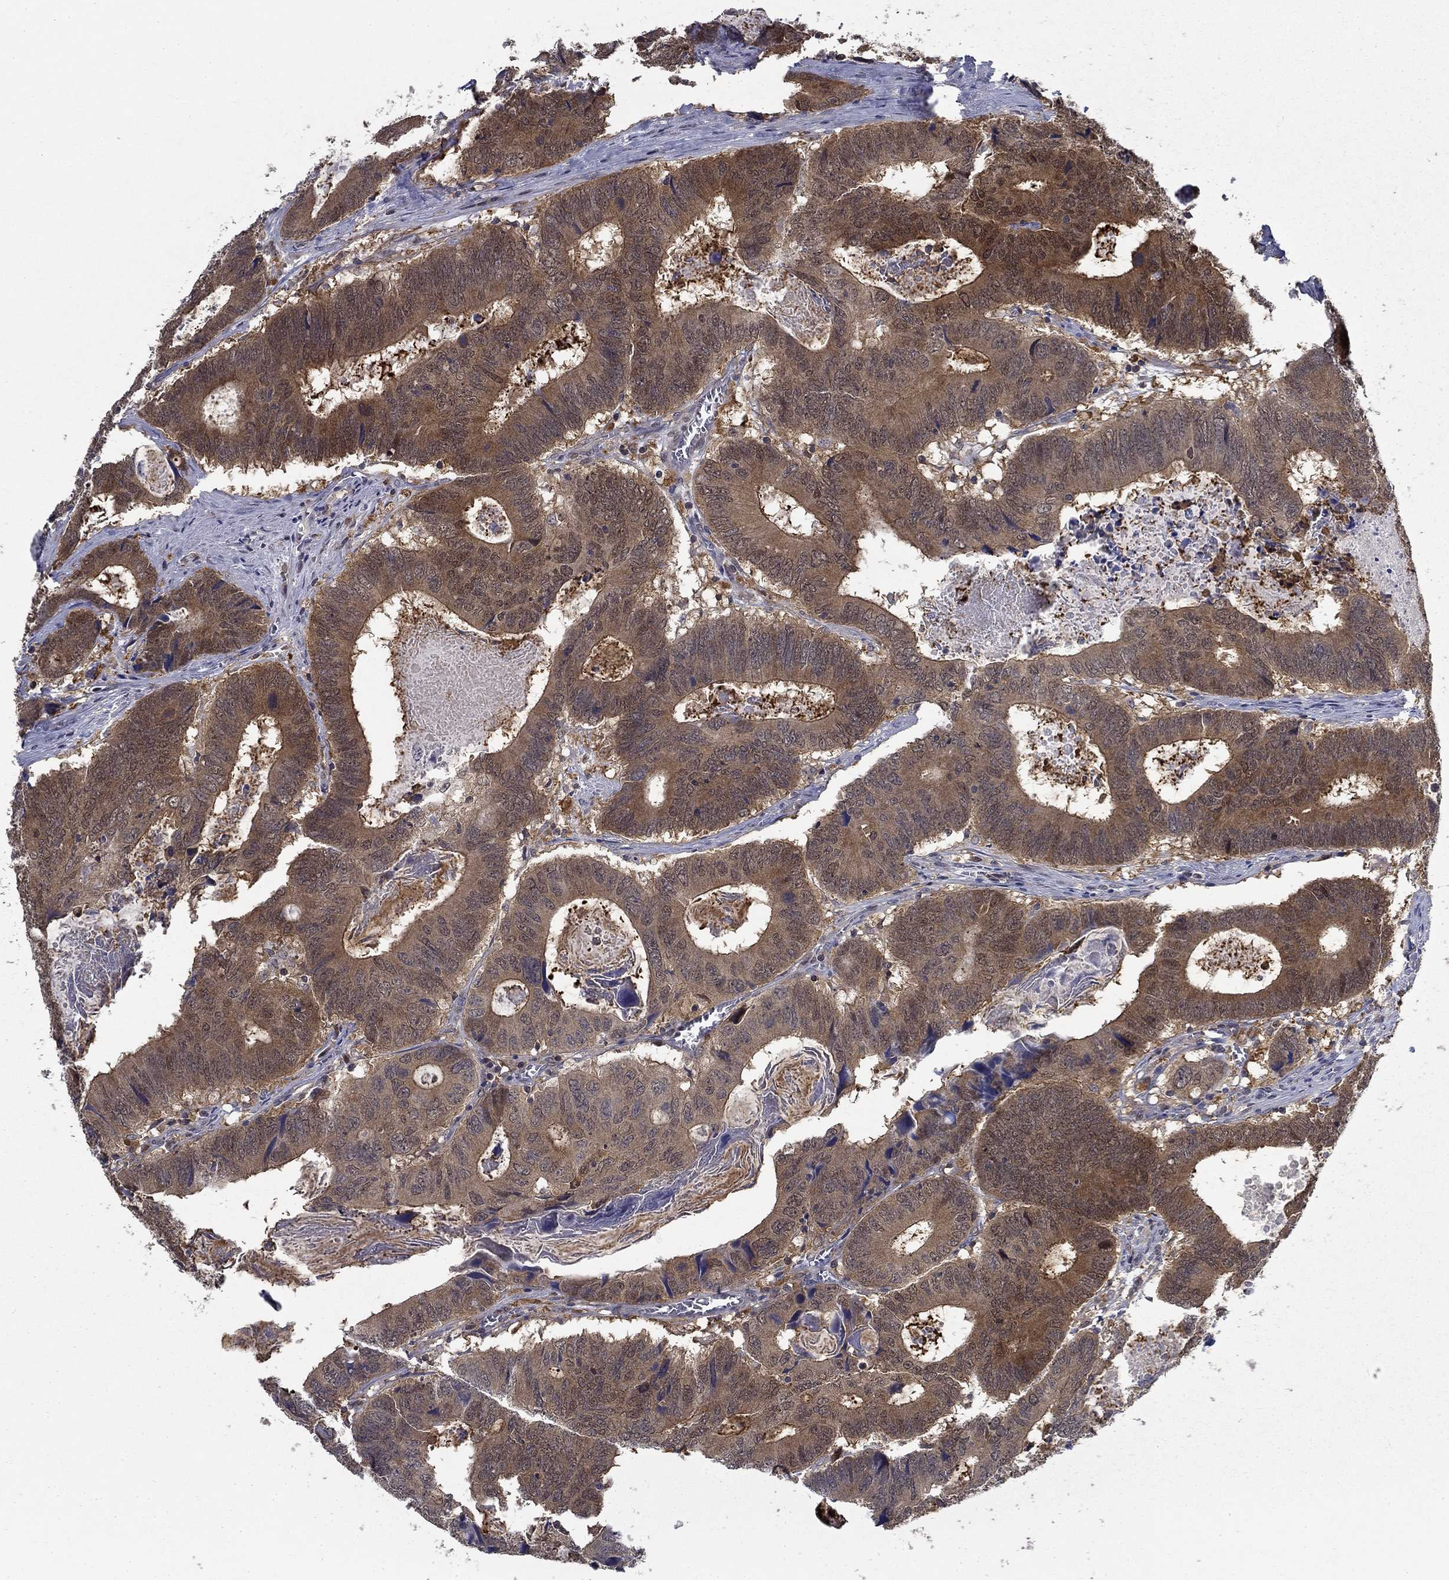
{"staining": {"intensity": "moderate", "quantity": "25%-75%", "location": "cytoplasmic/membranous"}, "tissue": "colorectal cancer", "cell_type": "Tumor cells", "image_type": "cancer", "snomed": [{"axis": "morphology", "description": "Adenocarcinoma, NOS"}, {"axis": "topography", "description": "Colon"}], "caption": "A histopathology image of human colorectal cancer (adenocarcinoma) stained for a protein reveals moderate cytoplasmic/membranous brown staining in tumor cells.", "gene": "NIT2", "patient": {"sex": "female", "age": 82}}